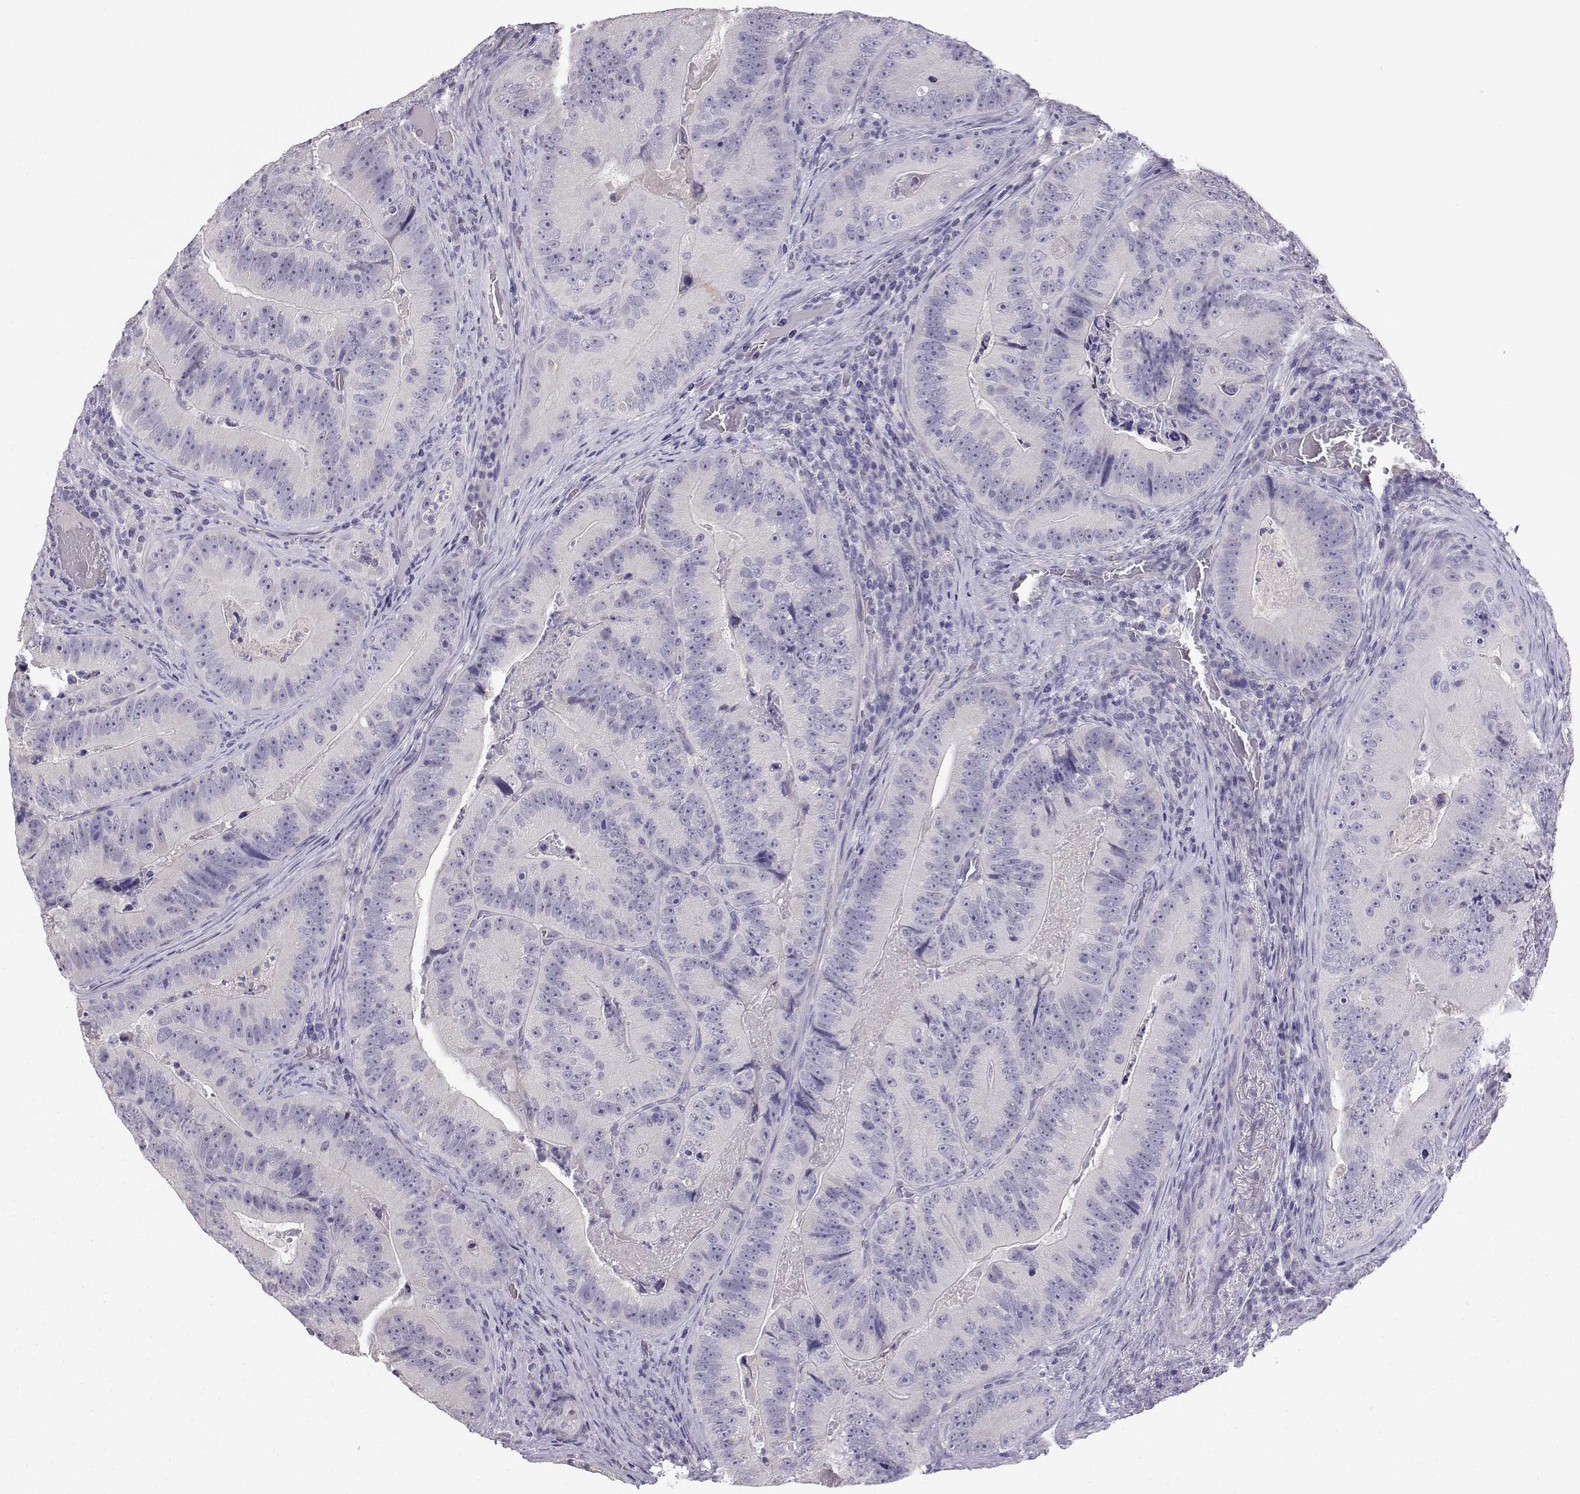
{"staining": {"intensity": "negative", "quantity": "none", "location": "none"}, "tissue": "colorectal cancer", "cell_type": "Tumor cells", "image_type": "cancer", "snomed": [{"axis": "morphology", "description": "Adenocarcinoma, NOS"}, {"axis": "topography", "description": "Colon"}], "caption": "Protein analysis of colorectal adenocarcinoma demonstrates no significant staining in tumor cells.", "gene": "ENDOU", "patient": {"sex": "female", "age": 86}}